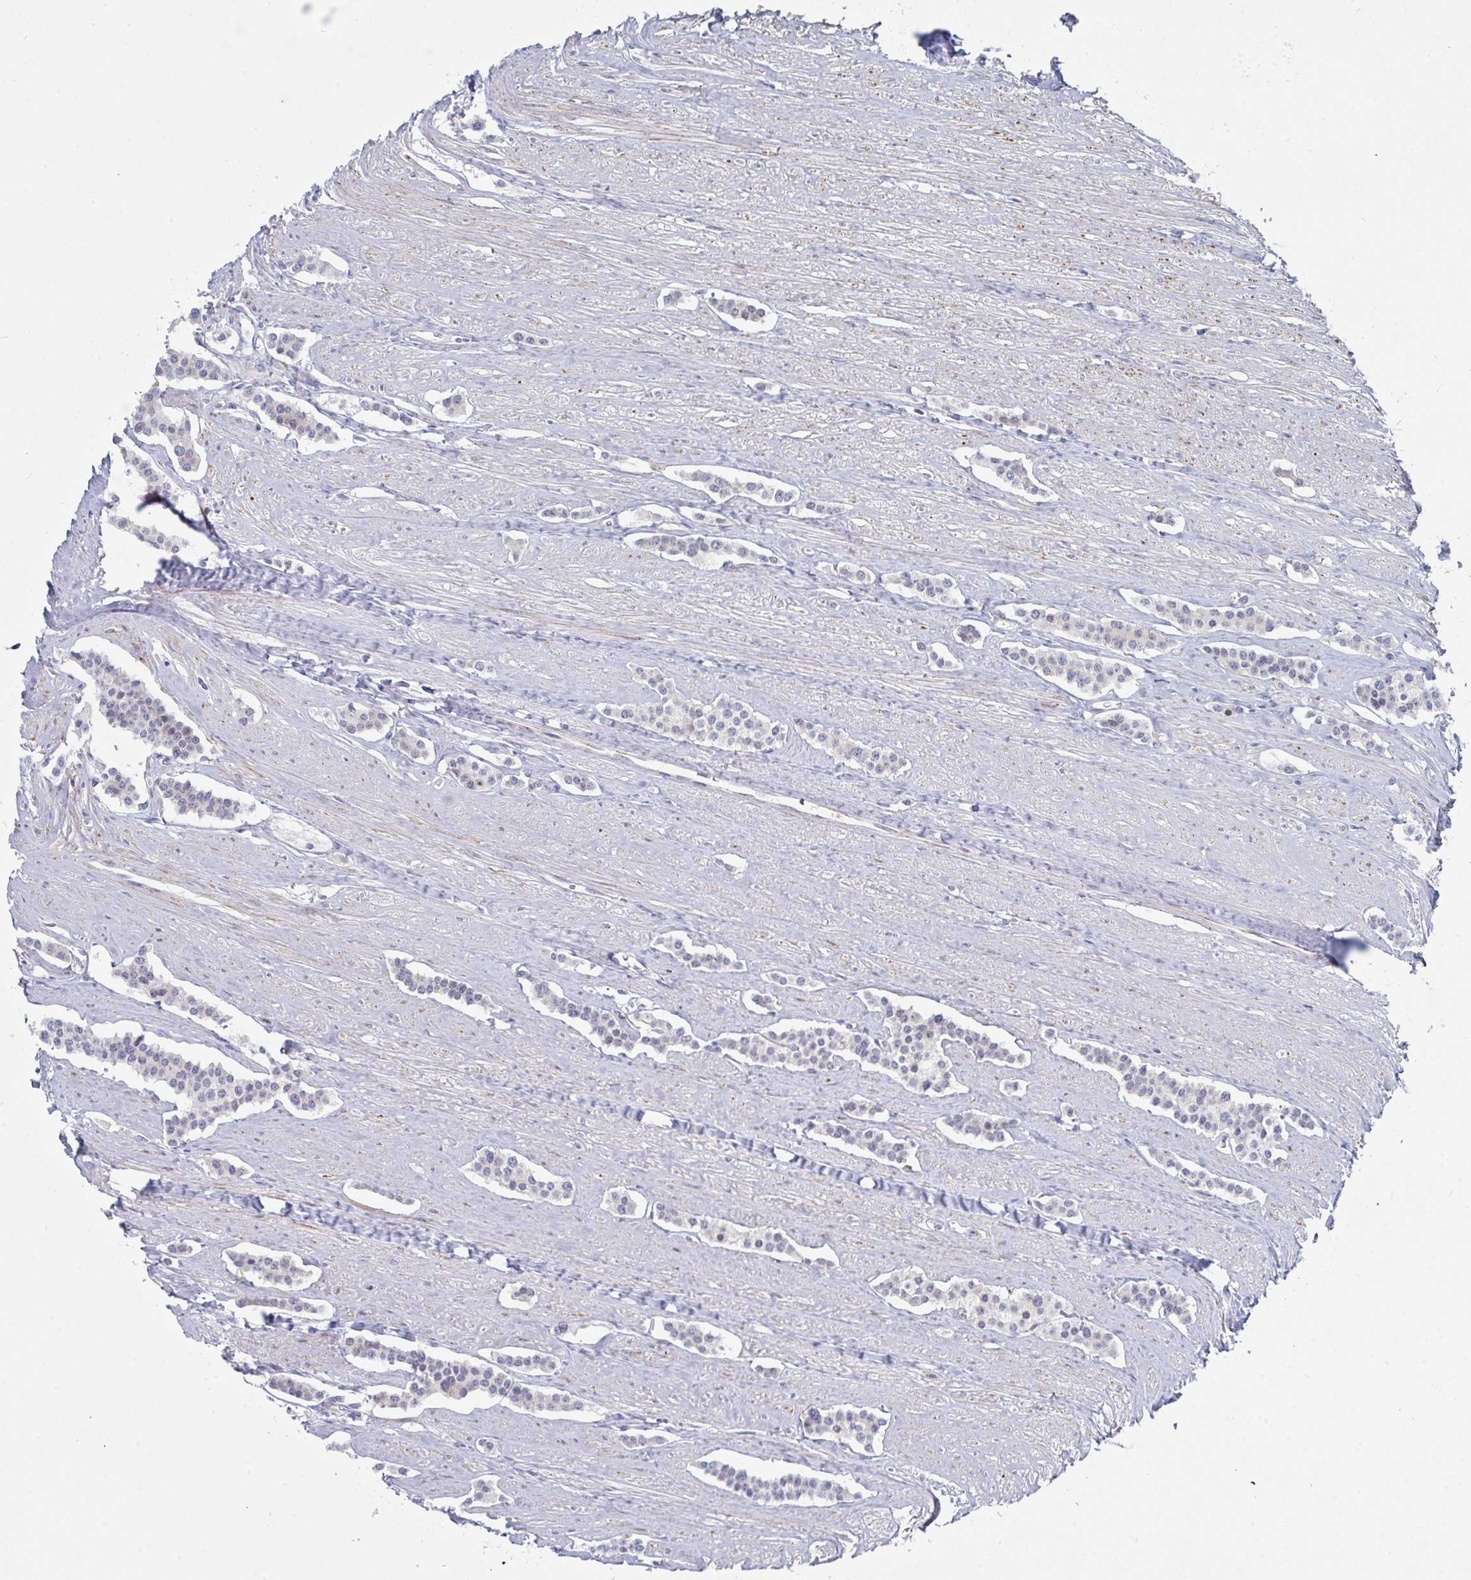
{"staining": {"intensity": "negative", "quantity": "none", "location": "none"}, "tissue": "carcinoid", "cell_type": "Tumor cells", "image_type": "cancer", "snomed": [{"axis": "morphology", "description": "Carcinoid, malignant, NOS"}, {"axis": "topography", "description": "Small intestine"}], "caption": "Carcinoid (malignant) was stained to show a protein in brown. There is no significant positivity in tumor cells.", "gene": "PRKCH", "patient": {"sex": "male", "age": 60}}